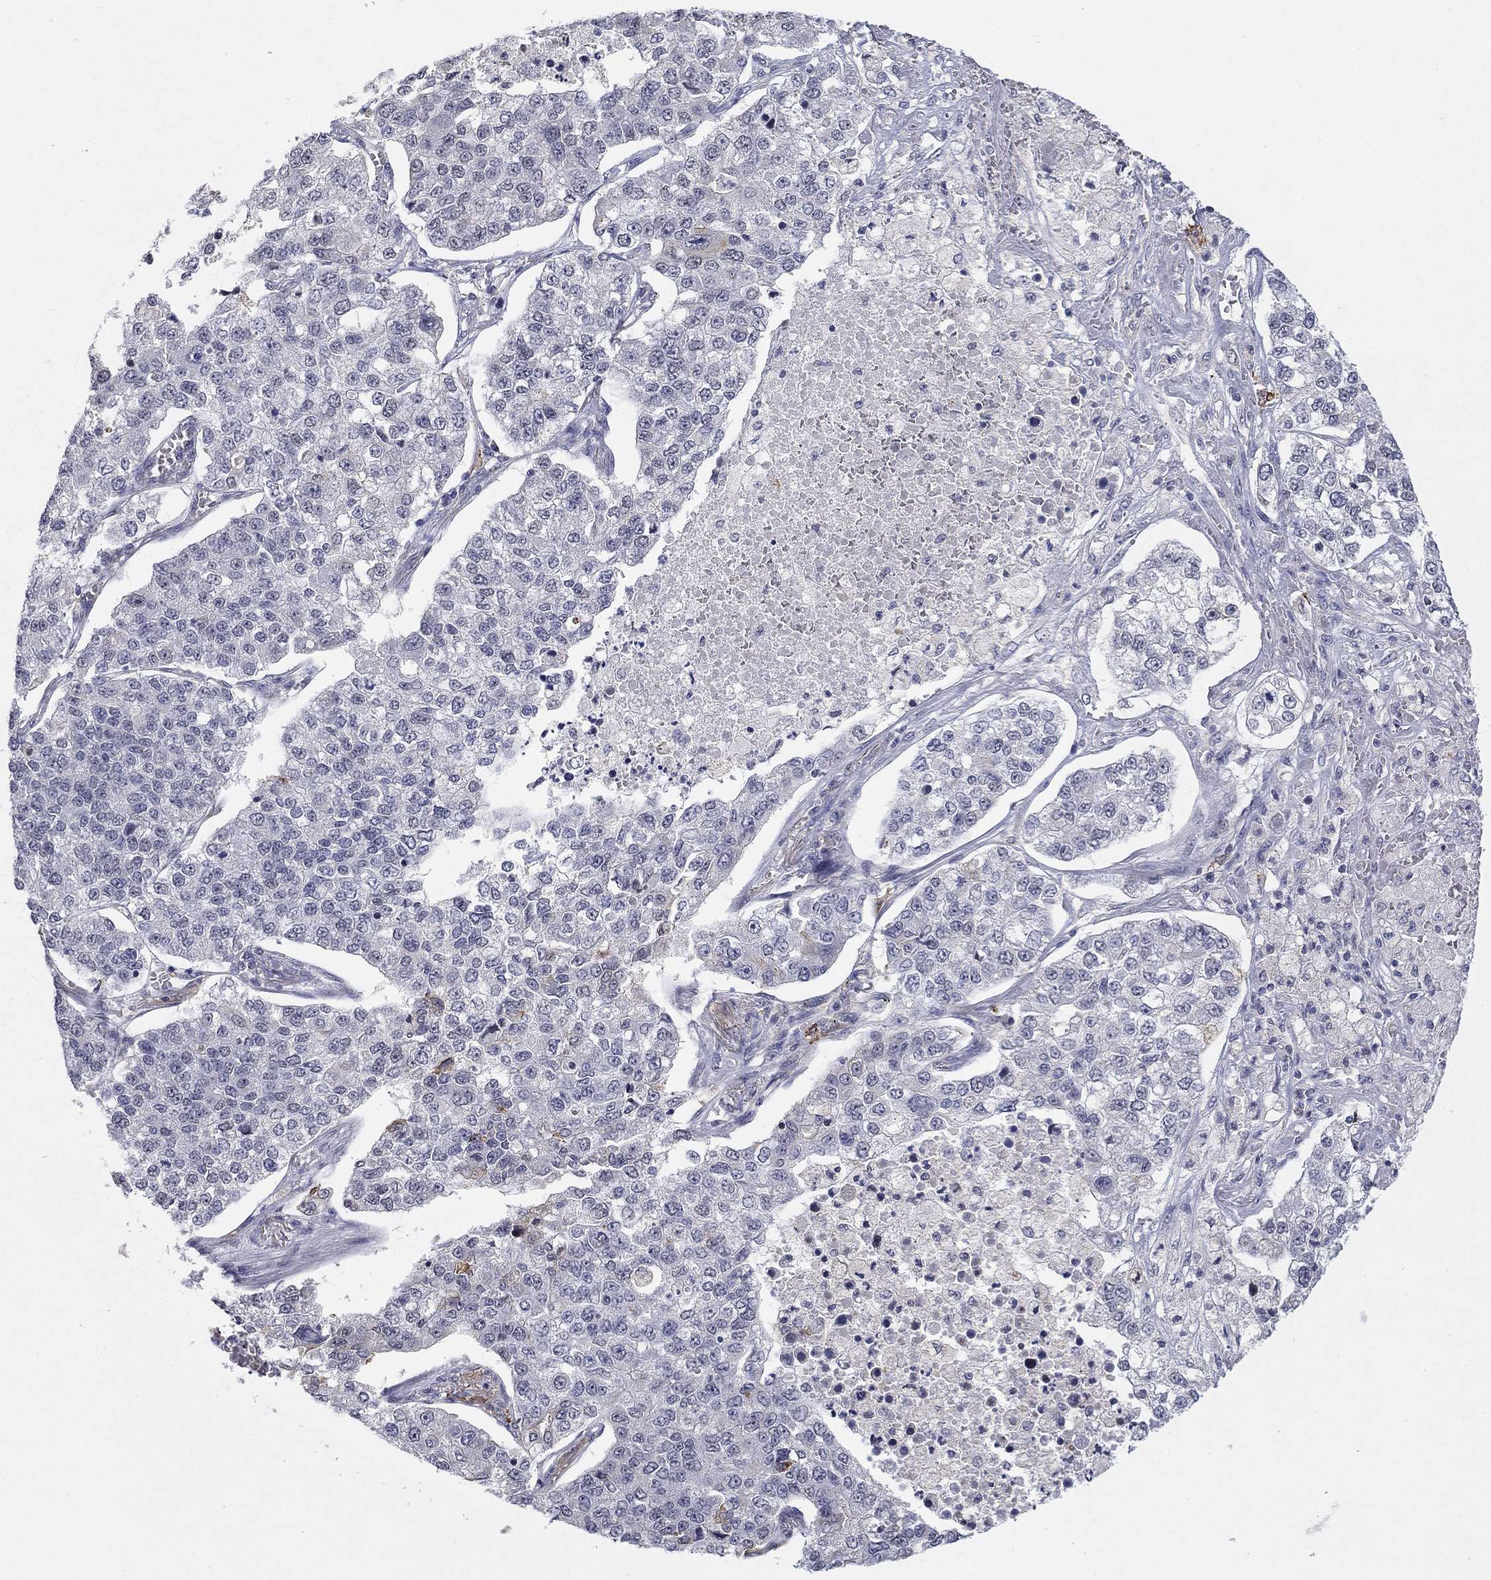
{"staining": {"intensity": "negative", "quantity": "none", "location": "none"}, "tissue": "lung cancer", "cell_type": "Tumor cells", "image_type": "cancer", "snomed": [{"axis": "morphology", "description": "Adenocarcinoma, NOS"}, {"axis": "topography", "description": "Lung"}], "caption": "Immunohistochemistry (IHC) image of lung cancer stained for a protein (brown), which shows no positivity in tumor cells.", "gene": "GRIA3", "patient": {"sex": "male", "age": 49}}